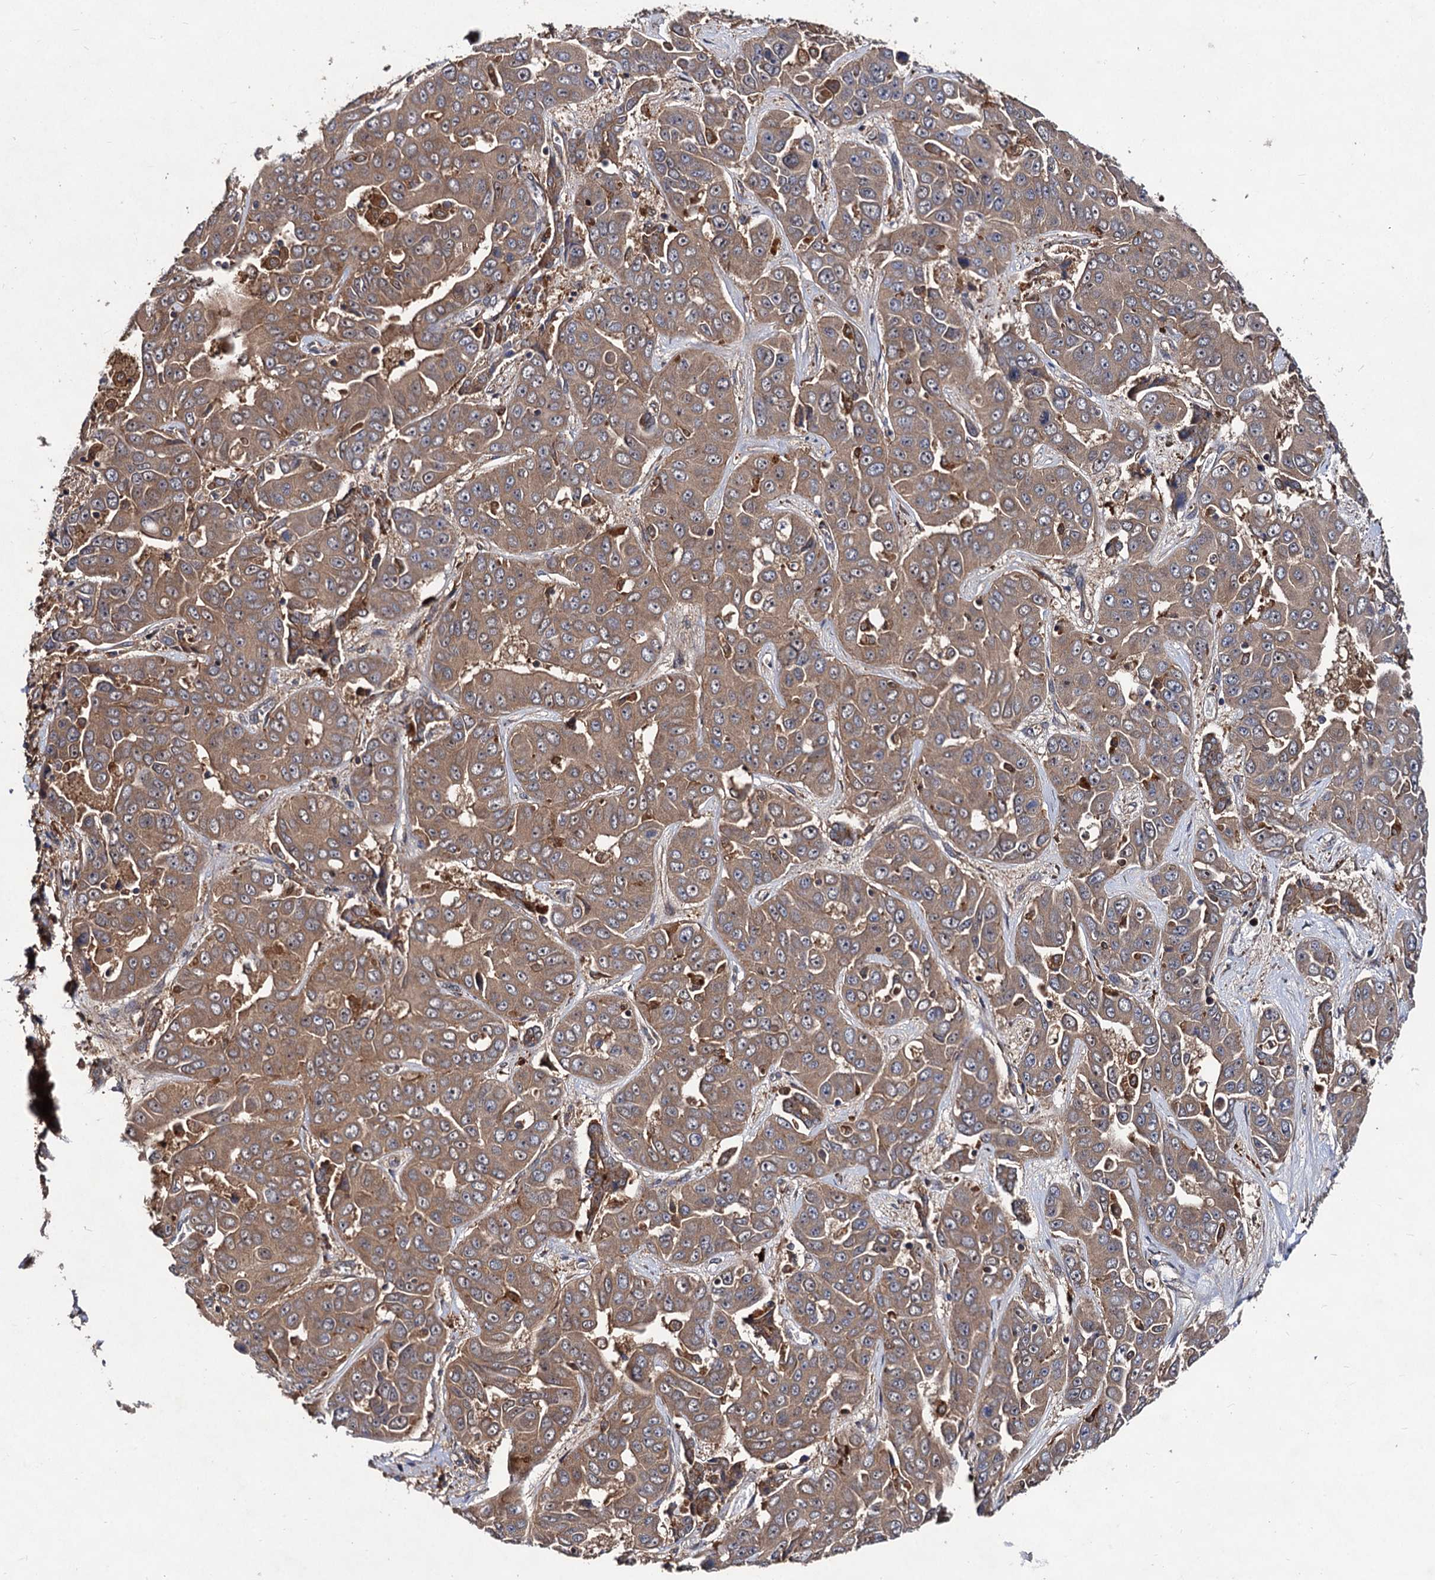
{"staining": {"intensity": "moderate", "quantity": ">75%", "location": "cytoplasmic/membranous"}, "tissue": "liver cancer", "cell_type": "Tumor cells", "image_type": "cancer", "snomed": [{"axis": "morphology", "description": "Cholangiocarcinoma"}, {"axis": "topography", "description": "Liver"}], "caption": "Liver cancer (cholangiocarcinoma) stained for a protein (brown) displays moderate cytoplasmic/membranous positive positivity in about >75% of tumor cells.", "gene": "VPS29", "patient": {"sex": "female", "age": 52}}